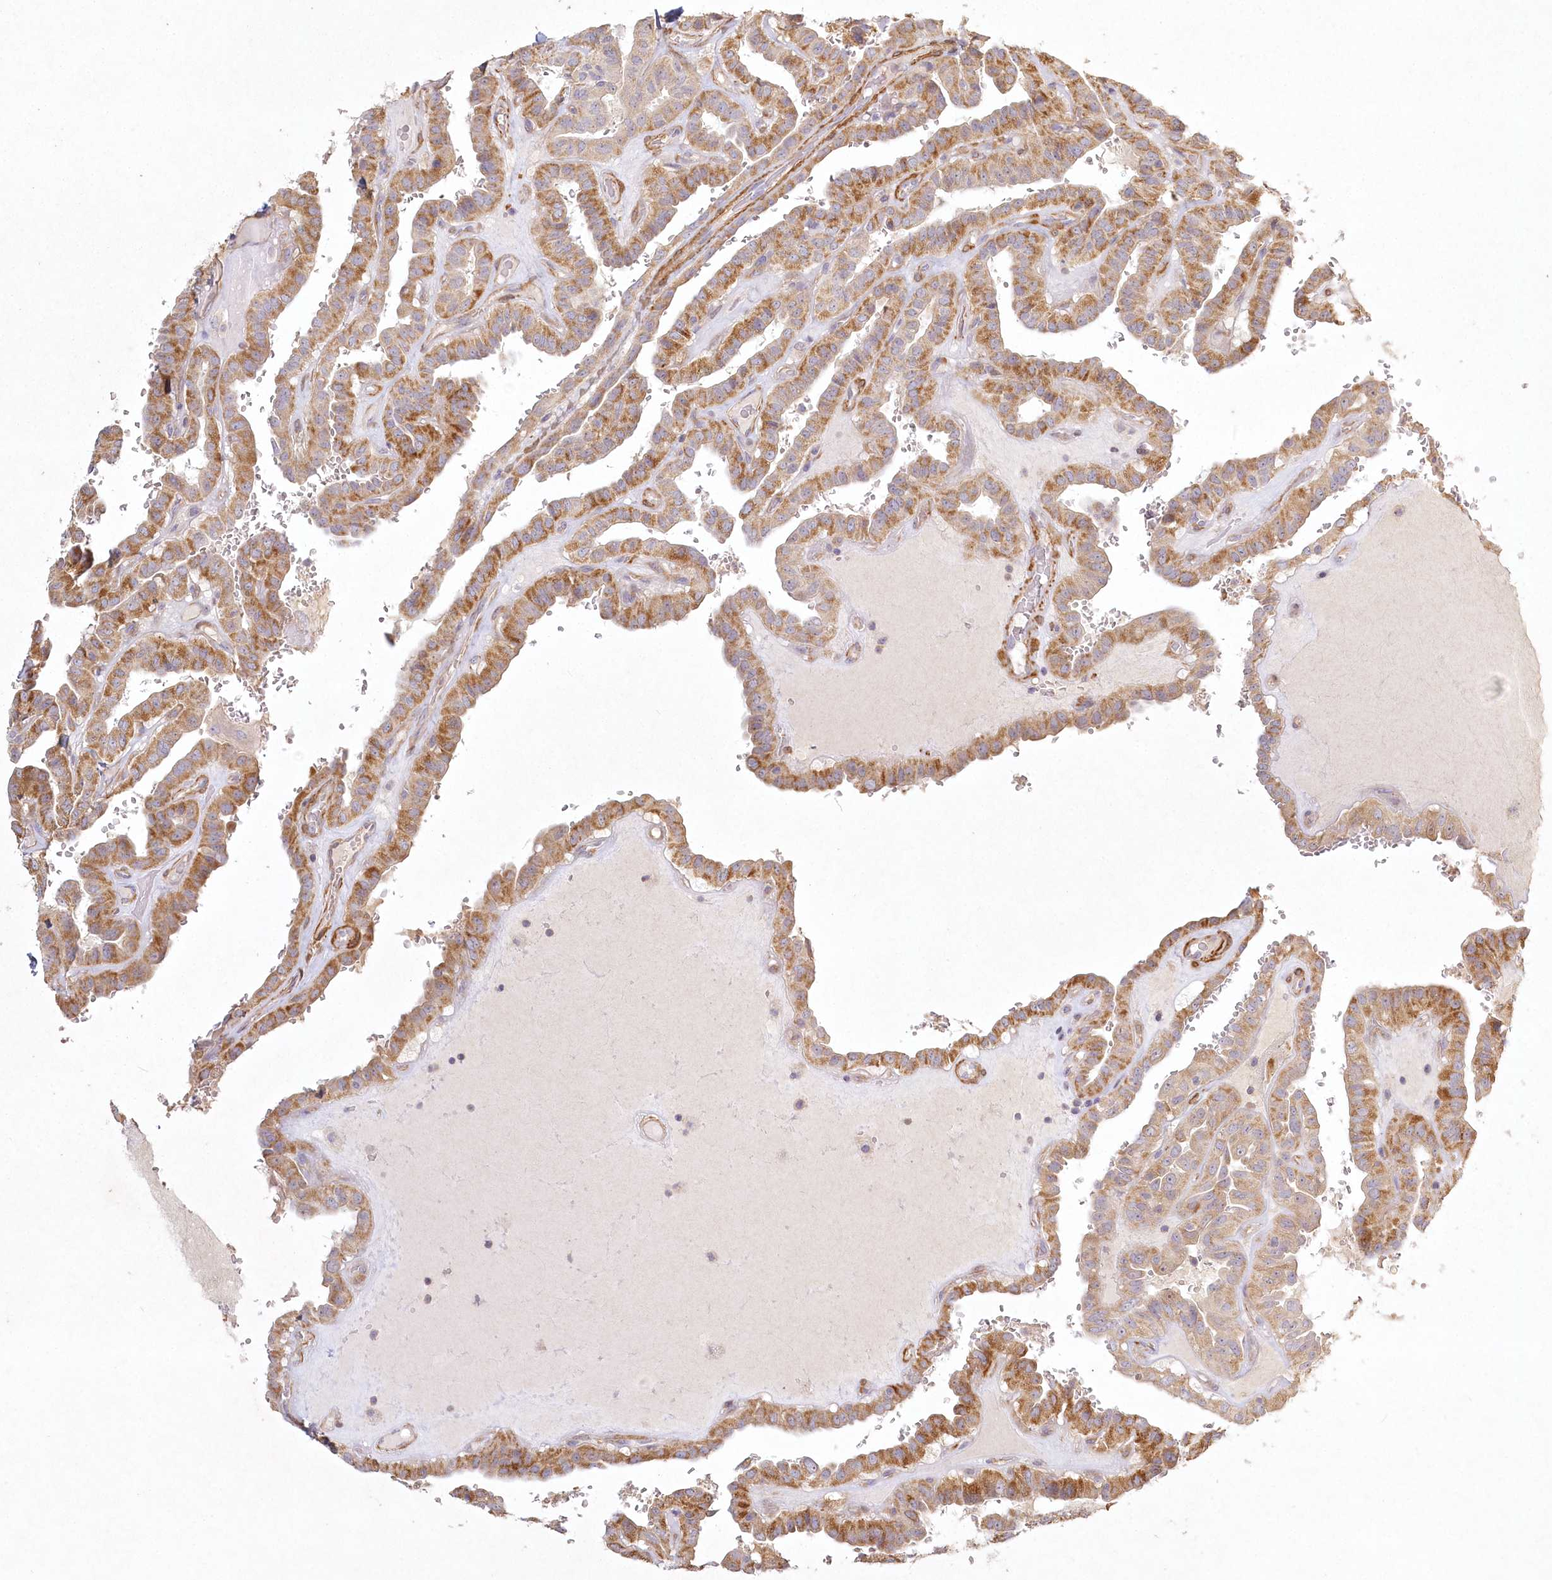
{"staining": {"intensity": "moderate", "quantity": ">75%", "location": "cytoplasmic/membranous"}, "tissue": "thyroid cancer", "cell_type": "Tumor cells", "image_type": "cancer", "snomed": [{"axis": "morphology", "description": "Papillary adenocarcinoma, NOS"}, {"axis": "topography", "description": "Thyroid gland"}], "caption": "Thyroid papillary adenocarcinoma stained with a protein marker displays moderate staining in tumor cells.", "gene": "INPP4B", "patient": {"sex": "male", "age": 77}}